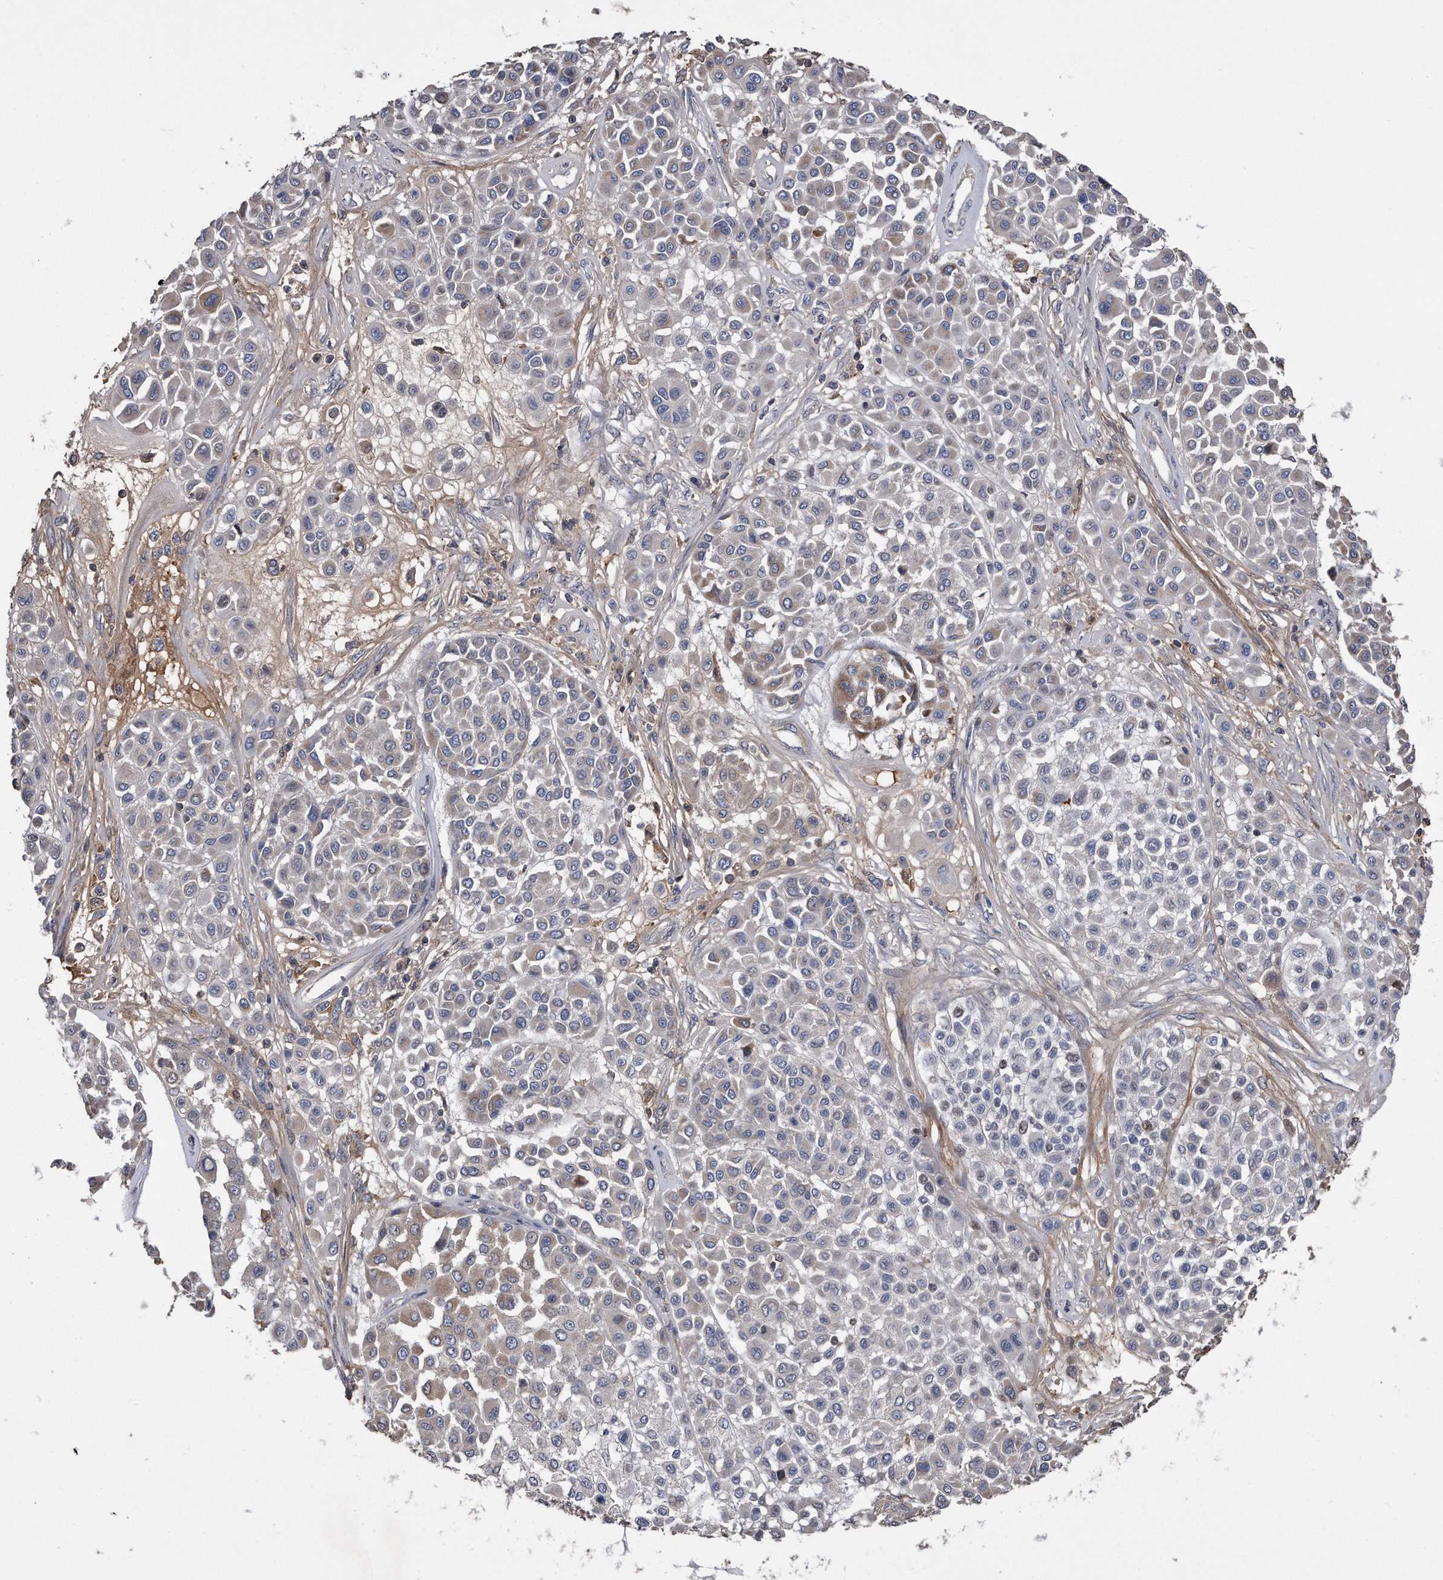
{"staining": {"intensity": "negative", "quantity": "none", "location": "none"}, "tissue": "melanoma", "cell_type": "Tumor cells", "image_type": "cancer", "snomed": [{"axis": "morphology", "description": "Malignant melanoma, Metastatic site"}, {"axis": "topography", "description": "Soft tissue"}], "caption": "Micrograph shows no significant protein positivity in tumor cells of melanoma. (DAB (3,3'-diaminobenzidine) immunohistochemistry, high magnification).", "gene": "KCND3", "patient": {"sex": "male", "age": 41}}